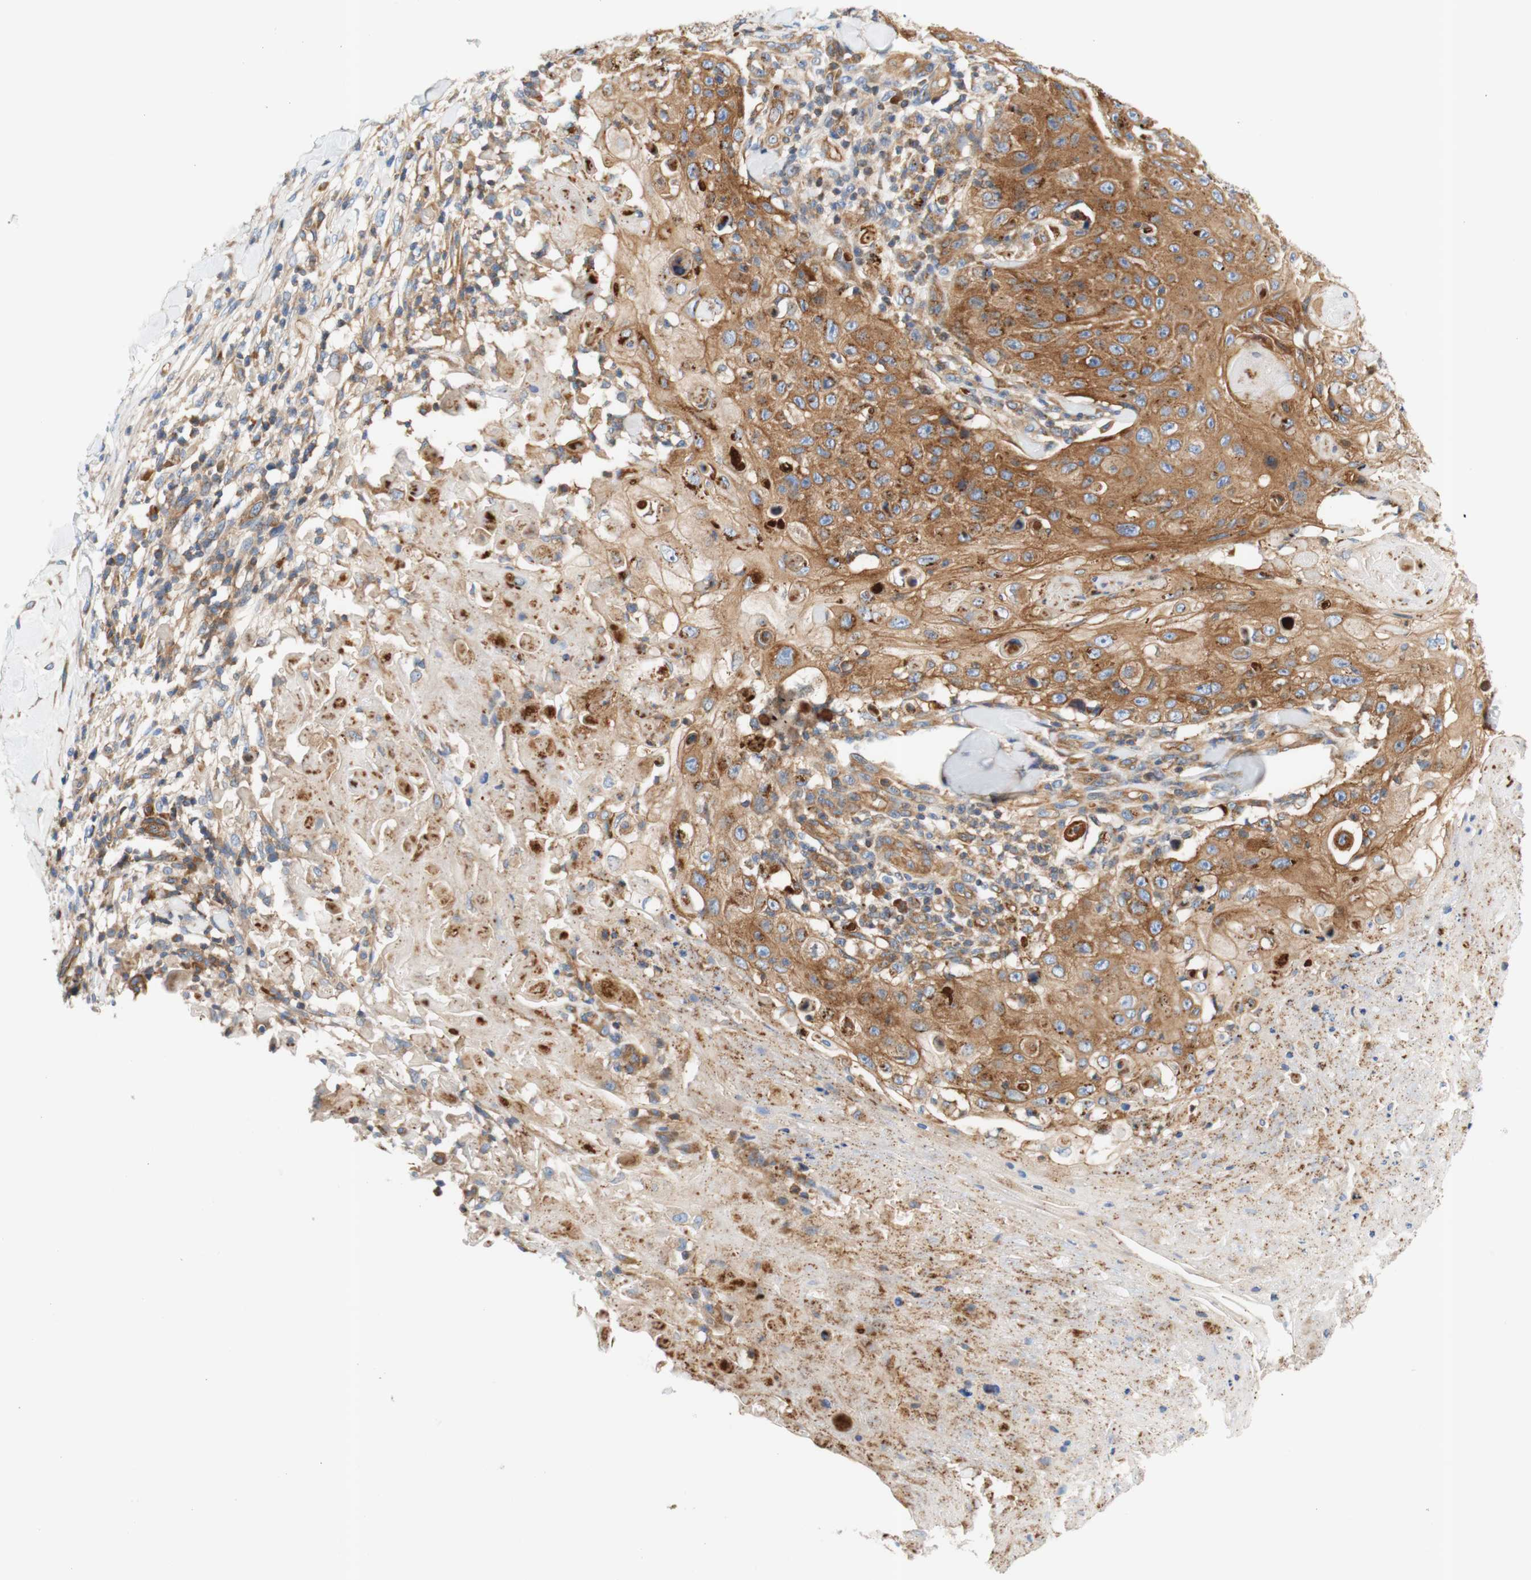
{"staining": {"intensity": "moderate", "quantity": ">75%", "location": "cytoplasmic/membranous"}, "tissue": "skin cancer", "cell_type": "Tumor cells", "image_type": "cancer", "snomed": [{"axis": "morphology", "description": "Squamous cell carcinoma, NOS"}, {"axis": "topography", "description": "Skin"}], "caption": "Approximately >75% of tumor cells in skin cancer (squamous cell carcinoma) reveal moderate cytoplasmic/membranous protein positivity as visualized by brown immunohistochemical staining.", "gene": "STOM", "patient": {"sex": "male", "age": 86}}